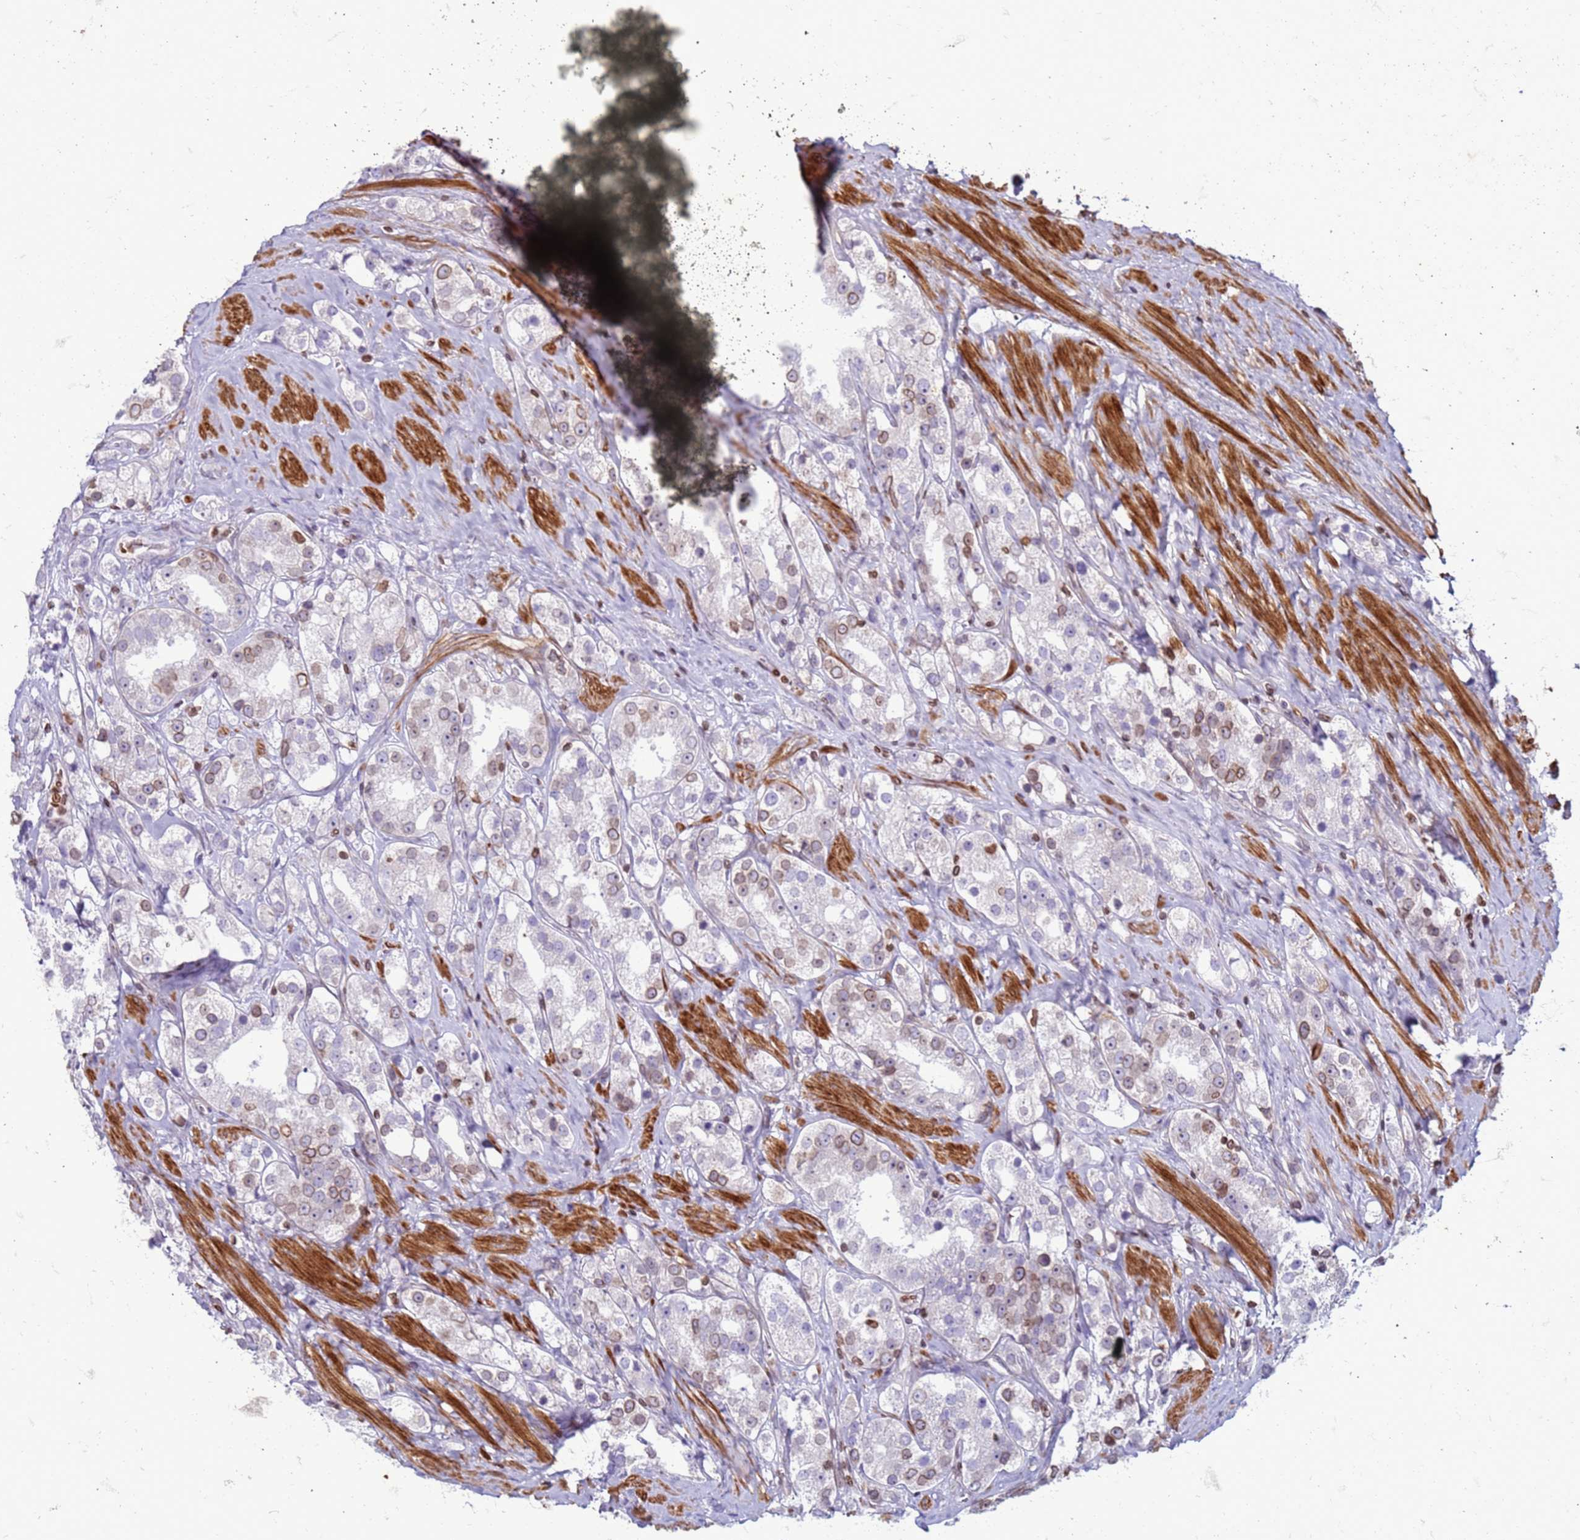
{"staining": {"intensity": "moderate", "quantity": "<25%", "location": "cytoplasmic/membranous,nuclear"}, "tissue": "prostate cancer", "cell_type": "Tumor cells", "image_type": "cancer", "snomed": [{"axis": "morphology", "description": "Adenocarcinoma, NOS"}, {"axis": "topography", "description": "Prostate"}], "caption": "High-power microscopy captured an IHC histopathology image of prostate cancer (adenocarcinoma), revealing moderate cytoplasmic/membranous and nuclear staining in about <25% of tumor cells.", "gene": "METTL25B", "patient": {"sex": "male", "age": 79}}